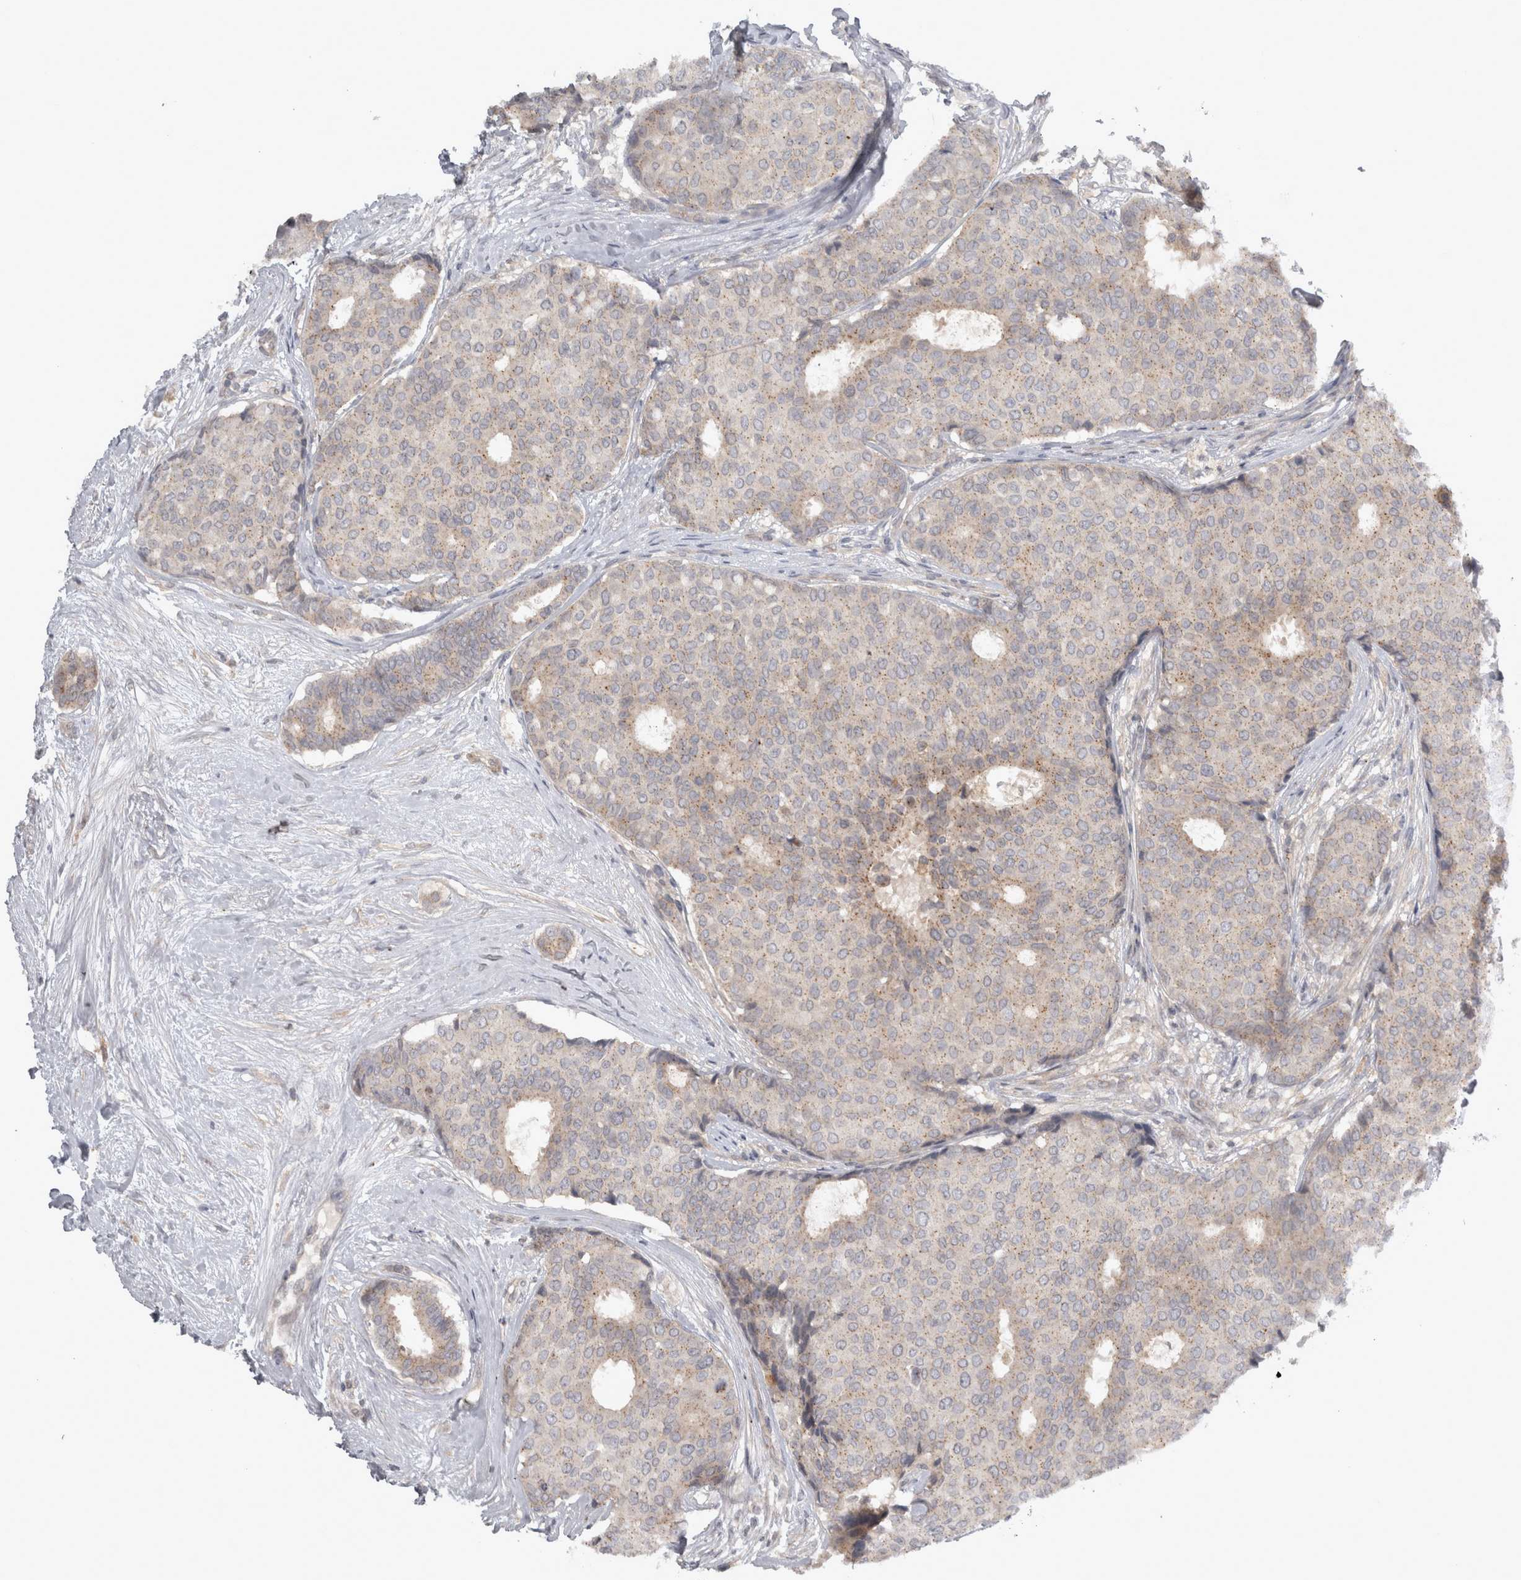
{"staining": {"intensity": "weak", "quantity": "<25%", "location": "cytoplasmic/membranous"}, "tissue": "breast cancer", "cell_type": "Tumor cells", "image_type": "cancer", "snomed": [{"axis": "morphology", "description": "Duct carcinoma"}, {"axis": "topography", "description": "Breast"}], "caption": "Tumor cells are negative for brown protein staining in breast infiltrating ductal carcinoma.", "gene": "SLCO5A1", "patient": {"sex": "female", "age": 75}}